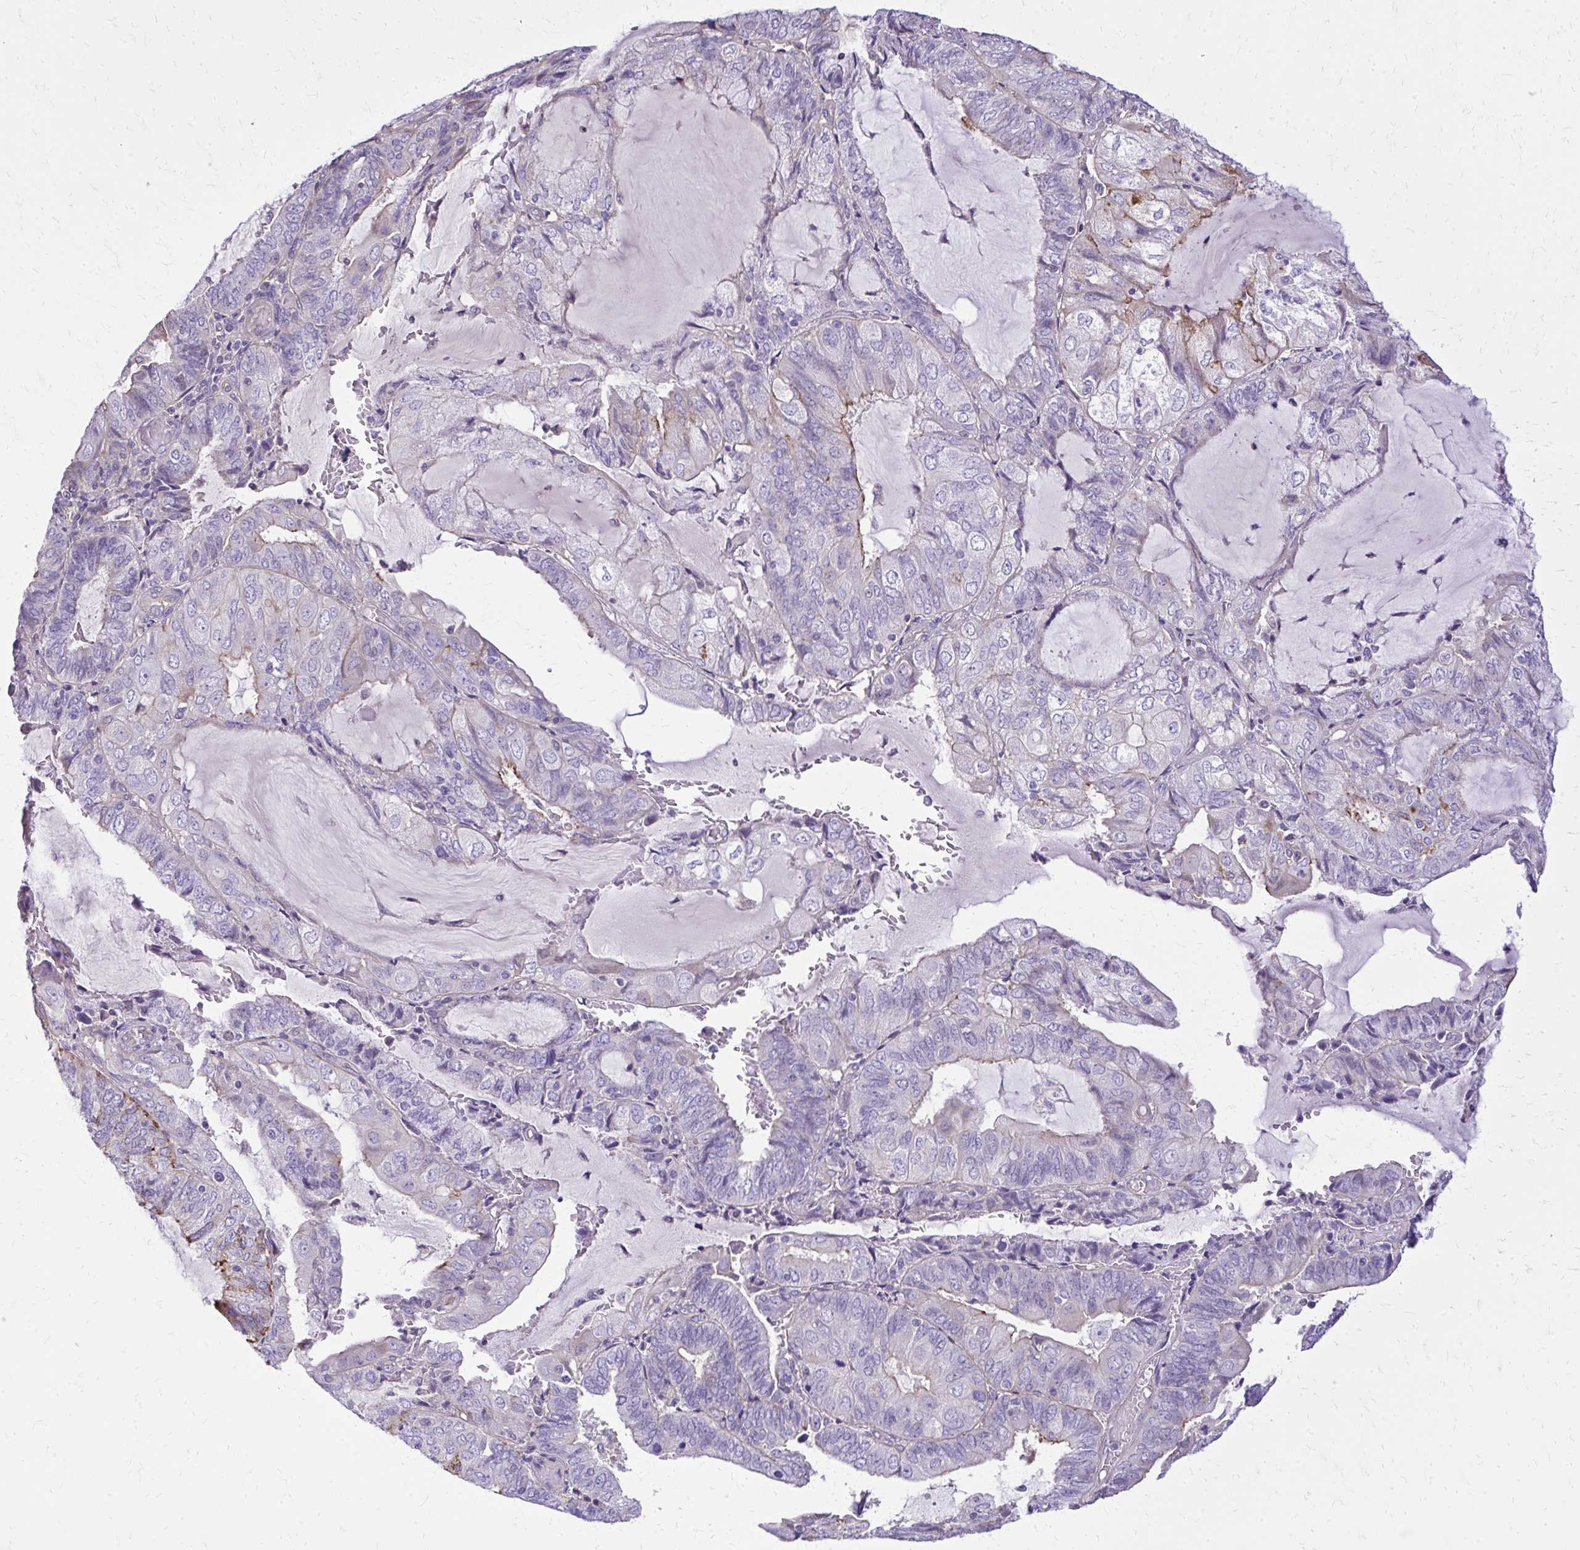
{"staining": {"intensity": "moderate", "quantity": "<25%", "location": "cytoplasmic/membranous"}, "tissue": "endometrial cancer", "cell_type": "Tumor cells", "image_type": "cancer", "snomed": [{"axis": "morphology", "description": "Adenocarcinoma, NOS"}, {"axis": "topography", "description": "Endometrium"}], "caption": "An image of endometrial adenocarcinoma stained for a protein shows moderate cytoplasmic/membranous brown staining in tumor cells.", "gene": "RUNDC3B", "patient": {"sex": "female", "age": 81}}